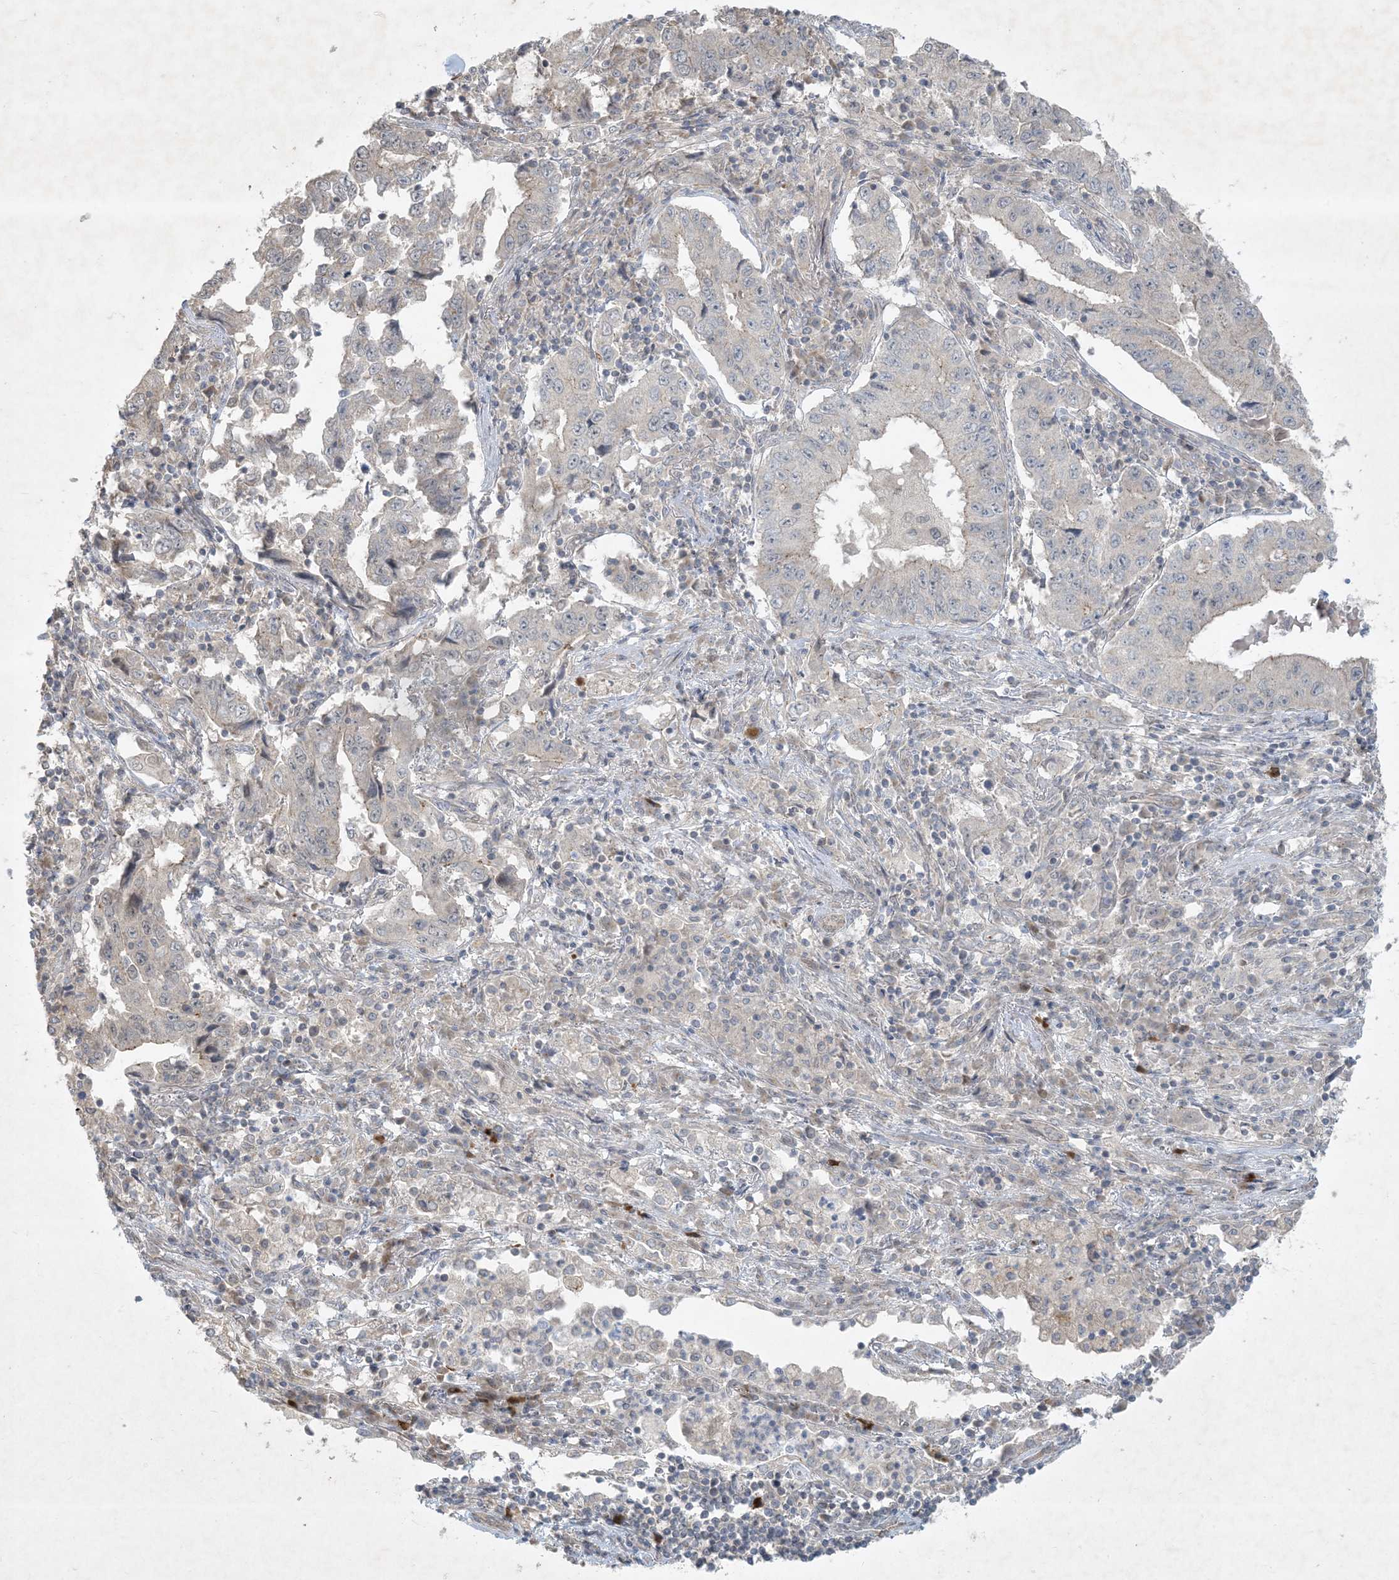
{"staining": {"intensity": "negative", "quantity": "none", "location": "none"}, "tissue": "lung cancer", "cell_type": "Tumor cells", "image_type": "cancer", "snomed": [{"axis": "morphology", "description": "Adenocarcinoma, NOS"}, {"axis": "topography", "description": "Lung"}], "caption": "Human lung adenocarcinoma stained for a protein using immunohistochemistry exhibits no staining in tumor cells.", "gene": "BCORL1", "patient": {"sex": "female", "age": 51}}